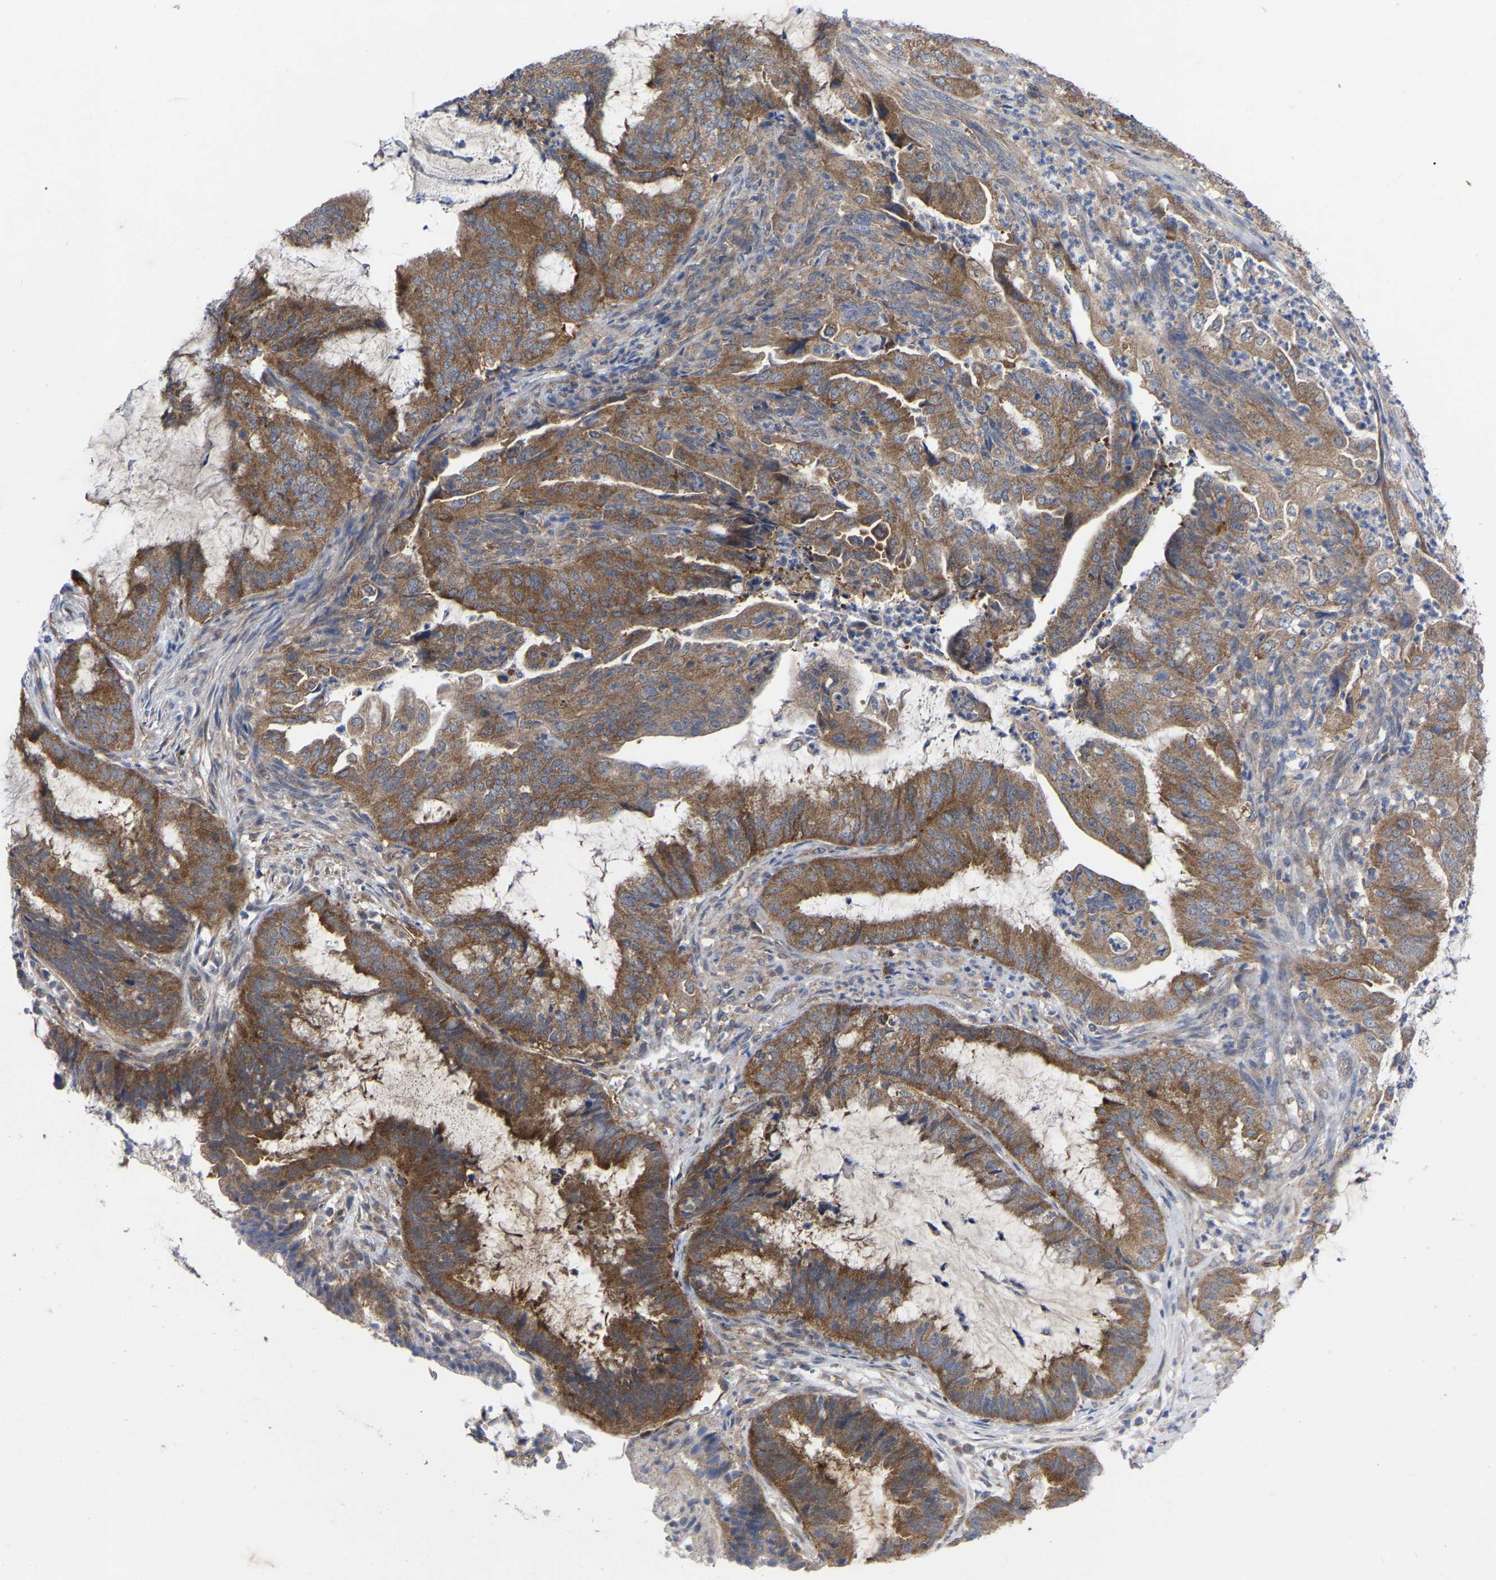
{"staining": {"intensity": "moderate", "quantity": ">75%", "location": "cytoplasmic/membranous"}, "tissue": "endometrial cancer", "cell_type": "Tumor cells", "image_type": "cancer", "snomed": [{"axis": "morphology", "description": "Adenocarcinoma, NOS"}, {"axis": "topography", "description": "Endometrium"}], "caption": "Human adenocarcinoma (endometrial) stained for a protein (brown) demonstrates moderate cytoplasmic/membranous positive expression in about >75% of tumor cells.", "gene": "TCP1", "patient": {"sex": "female", "age": 51}}